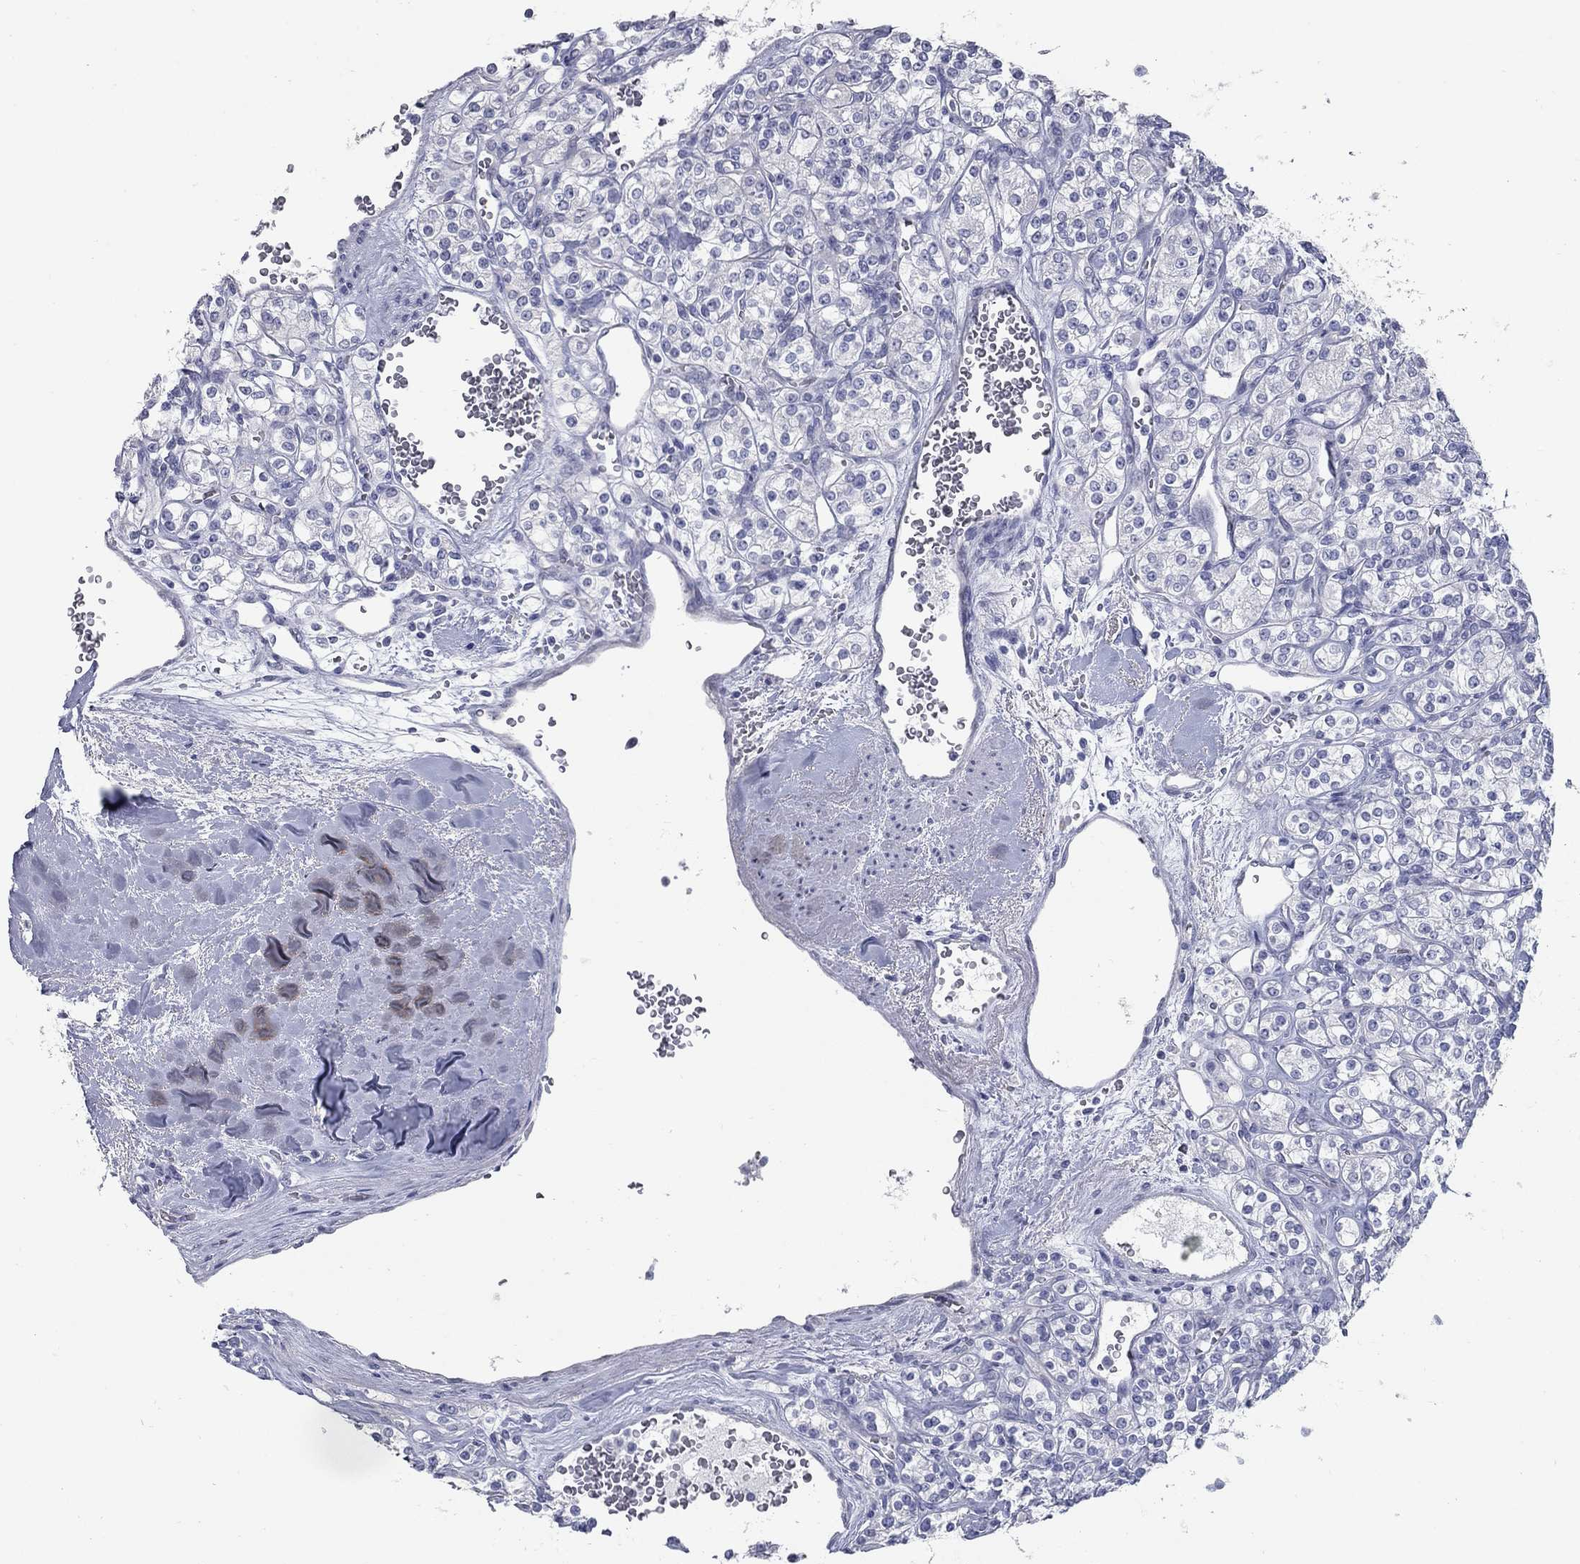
{"staining": {"intensity": "negative", "quantity": "none", "location": "none"}, "tissue": "renal cancer", "cell_type": "Tumor cells", "image_type": "cancer", "snomed": [{"axis": "morphology", "description": "Adenocarcinoma, NOS"}, {"axis": "topography", "description": "Kidney"}], "caption": "The IHC image has no significant expression in tumor cells of renal adenocarcinoma tissue.", "gene": "TAC1", "patient": {"sex": "male", "age": 77}}